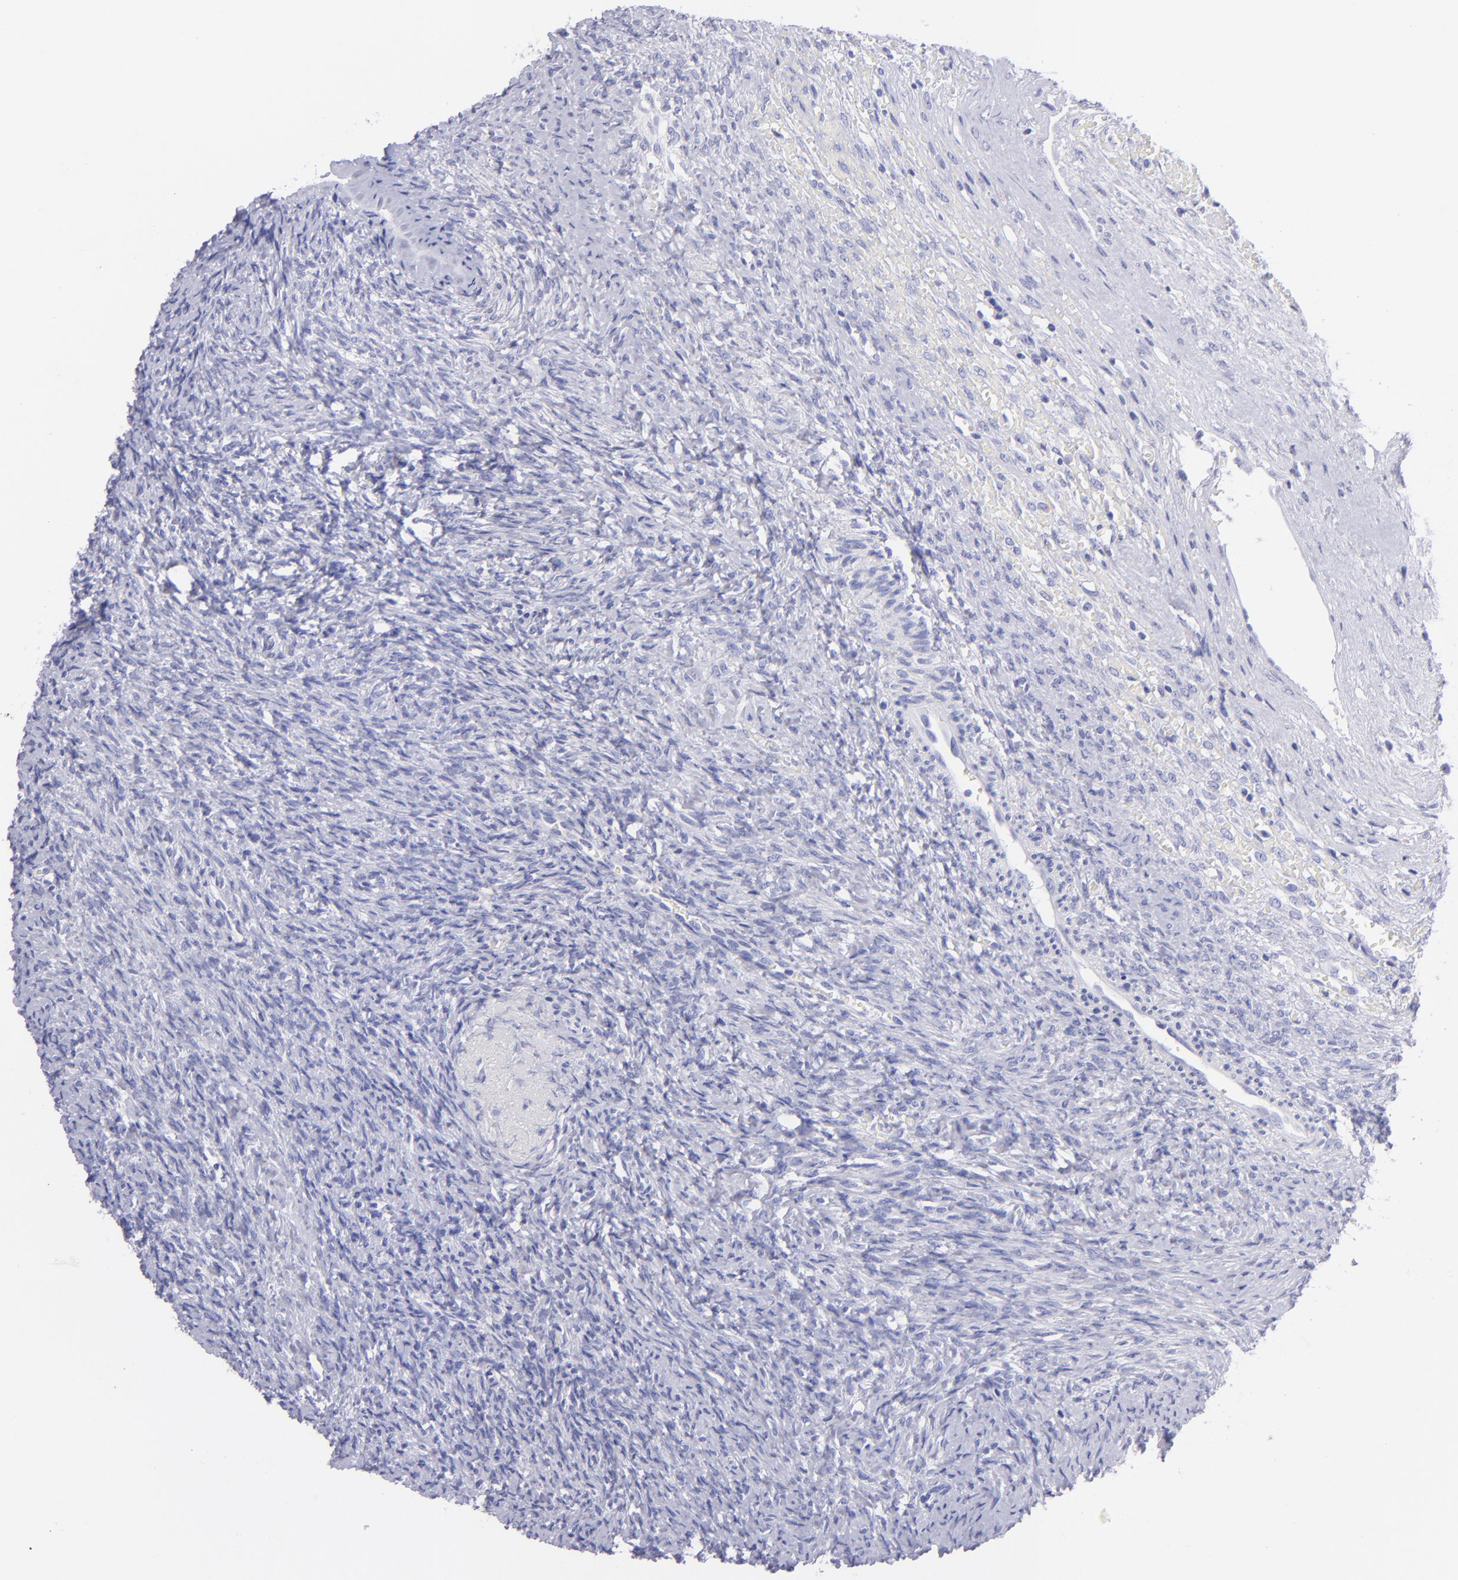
{"staining": {"intensity": "negative", "quantity": "none", "location": "none"}, "tissue": "ovary", "cell_type": "Ovarian stroma cells", "image_type": "normal", "snomed": [{"axis": "morphology", "description": "Normal tissue, NOS"}, {"axis": "topography", "description": "Ovary"}], "caption": "This is an immunohistochemistry histopathology image of normal ovary. There is no staining in ovarian stroma cells.", "gene": "CNP", "patient": {"sex": "female", "age": 56}}